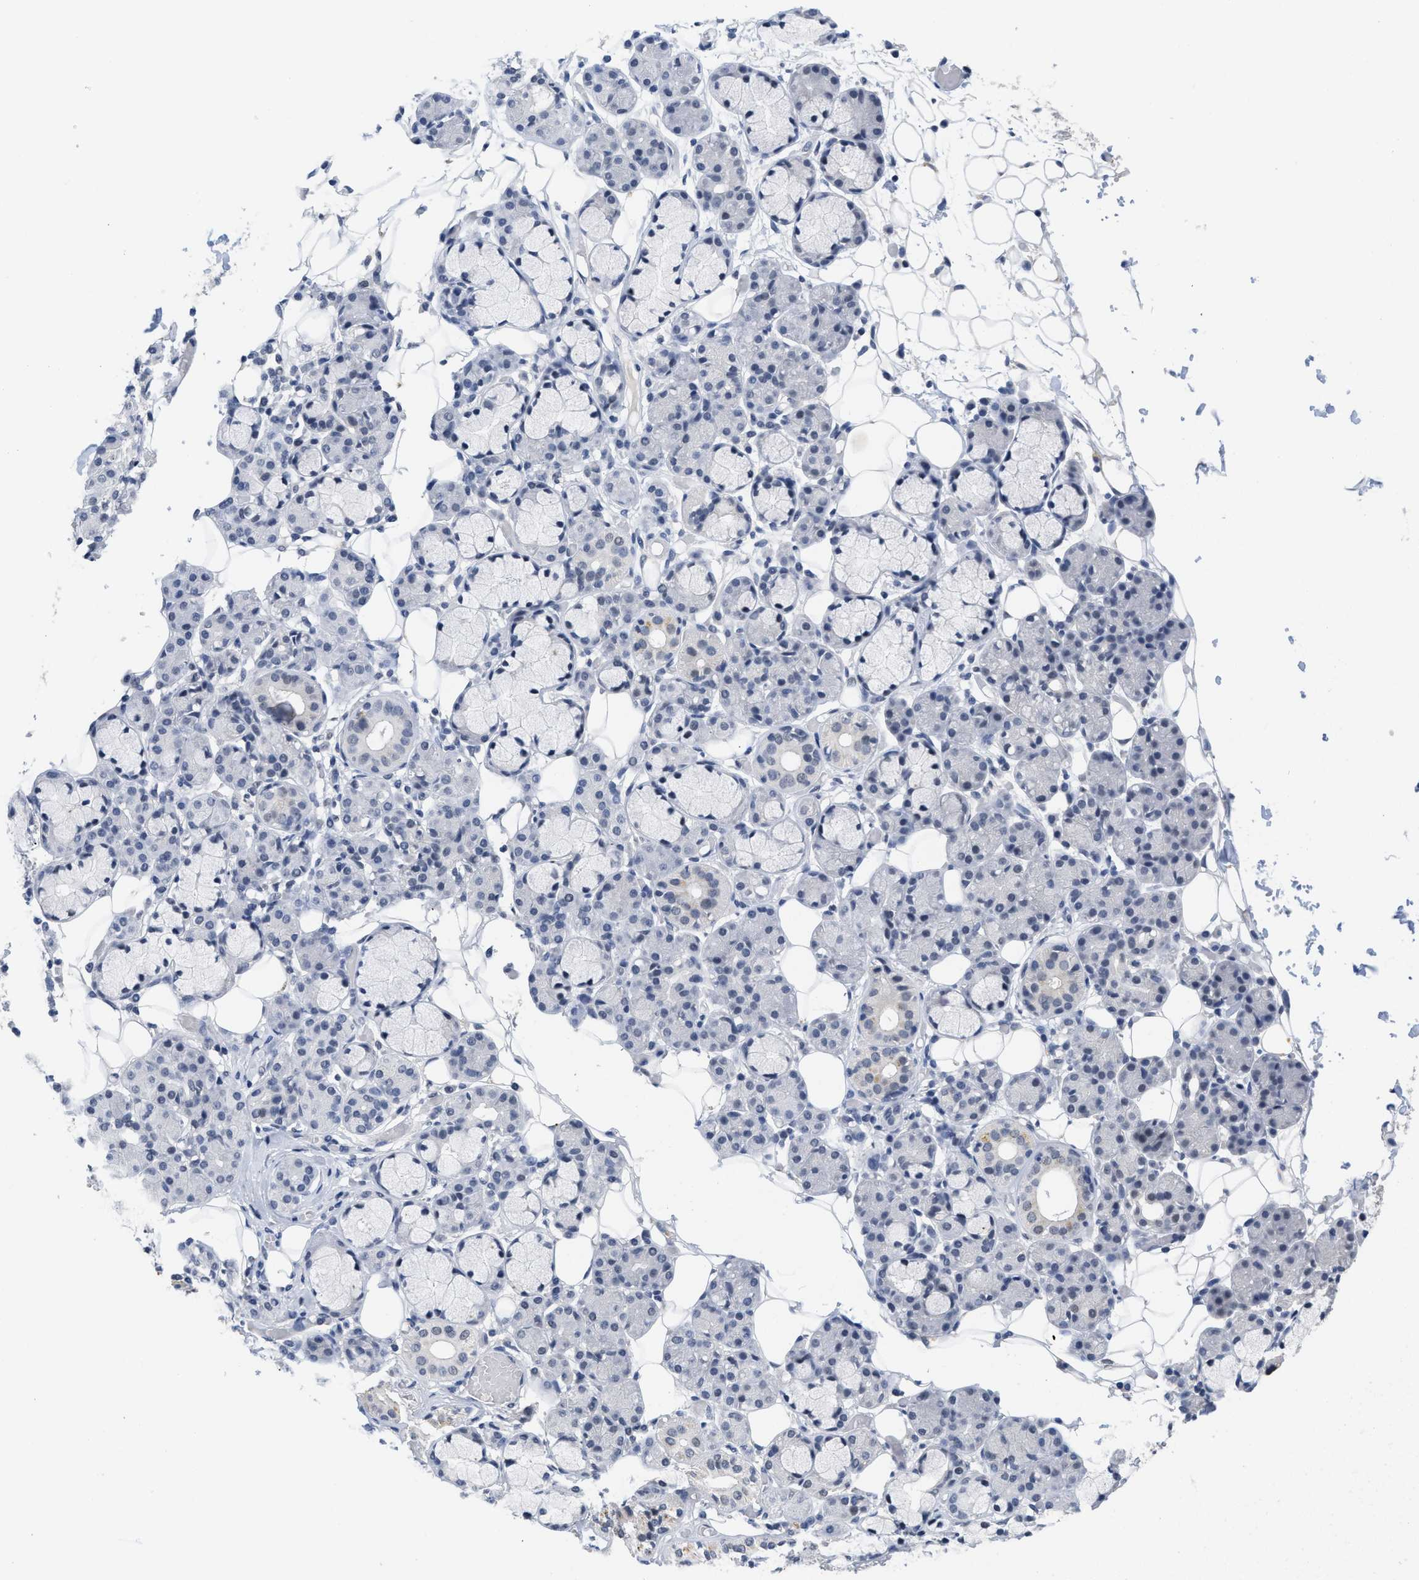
{"staining": {"intensity": "negative", "quantity": "none", "location": "none"}, "tissue": "salivary gland", "cell_type": "Glandular cells", "image_type": "normal", "snomed": [{"axis": "morphology", "description": "Normal tissue, NOS"}, {"axis": "topography", "description": "Salivary gland"}], "caption": "Immunohistochemistry micrograph of unremarkable salivary gland: human salivary gland stained with DAB (3,3'-diaminobenzidine) demonstrates no significant protein positivity in glandular cells. The staining was performed using DAB (3,3'-diaminobenzidine) to visualize the protein expression in brown, while the nuclei were stained in blue with hematoxylin (Magnification: 20x).", "gene": "GGNBP2", "patient": {"sex": "male", "age": 63}}